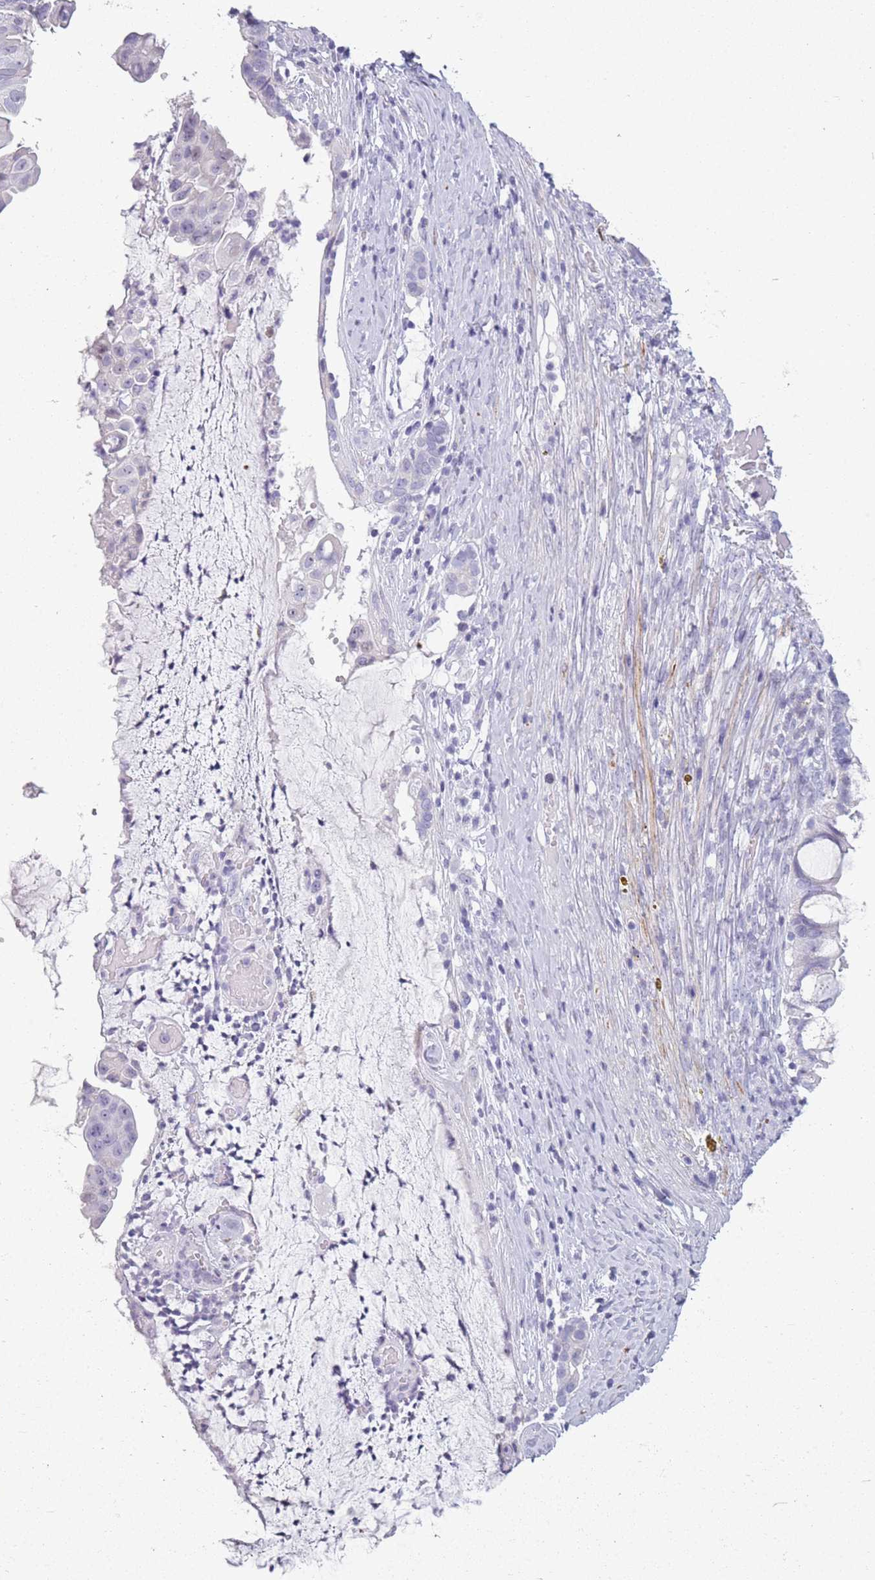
{"staining": {"intensity": "negative", "quantity": "none", "location": "none"}, "tissue": "ovarian cancer", "cell_type": "Tumor cells", "image_type": "cancer", "snomed": [{"axis": "morphology", "description": "Cystadenocarcinoma, mucinous, NOS"}, {"axis": "topography", "description": "Ovary"}], "caption": "There is no significant staining in tumor cells of ovarian mucinous cystadenocarcinoma. (DAB (3,3'-diaminobenzidine) immunohistochemistry with hematoxylin counter stain).", "gene": "GOLGA6D", "patient": {"sex": "female", "age": 61}}